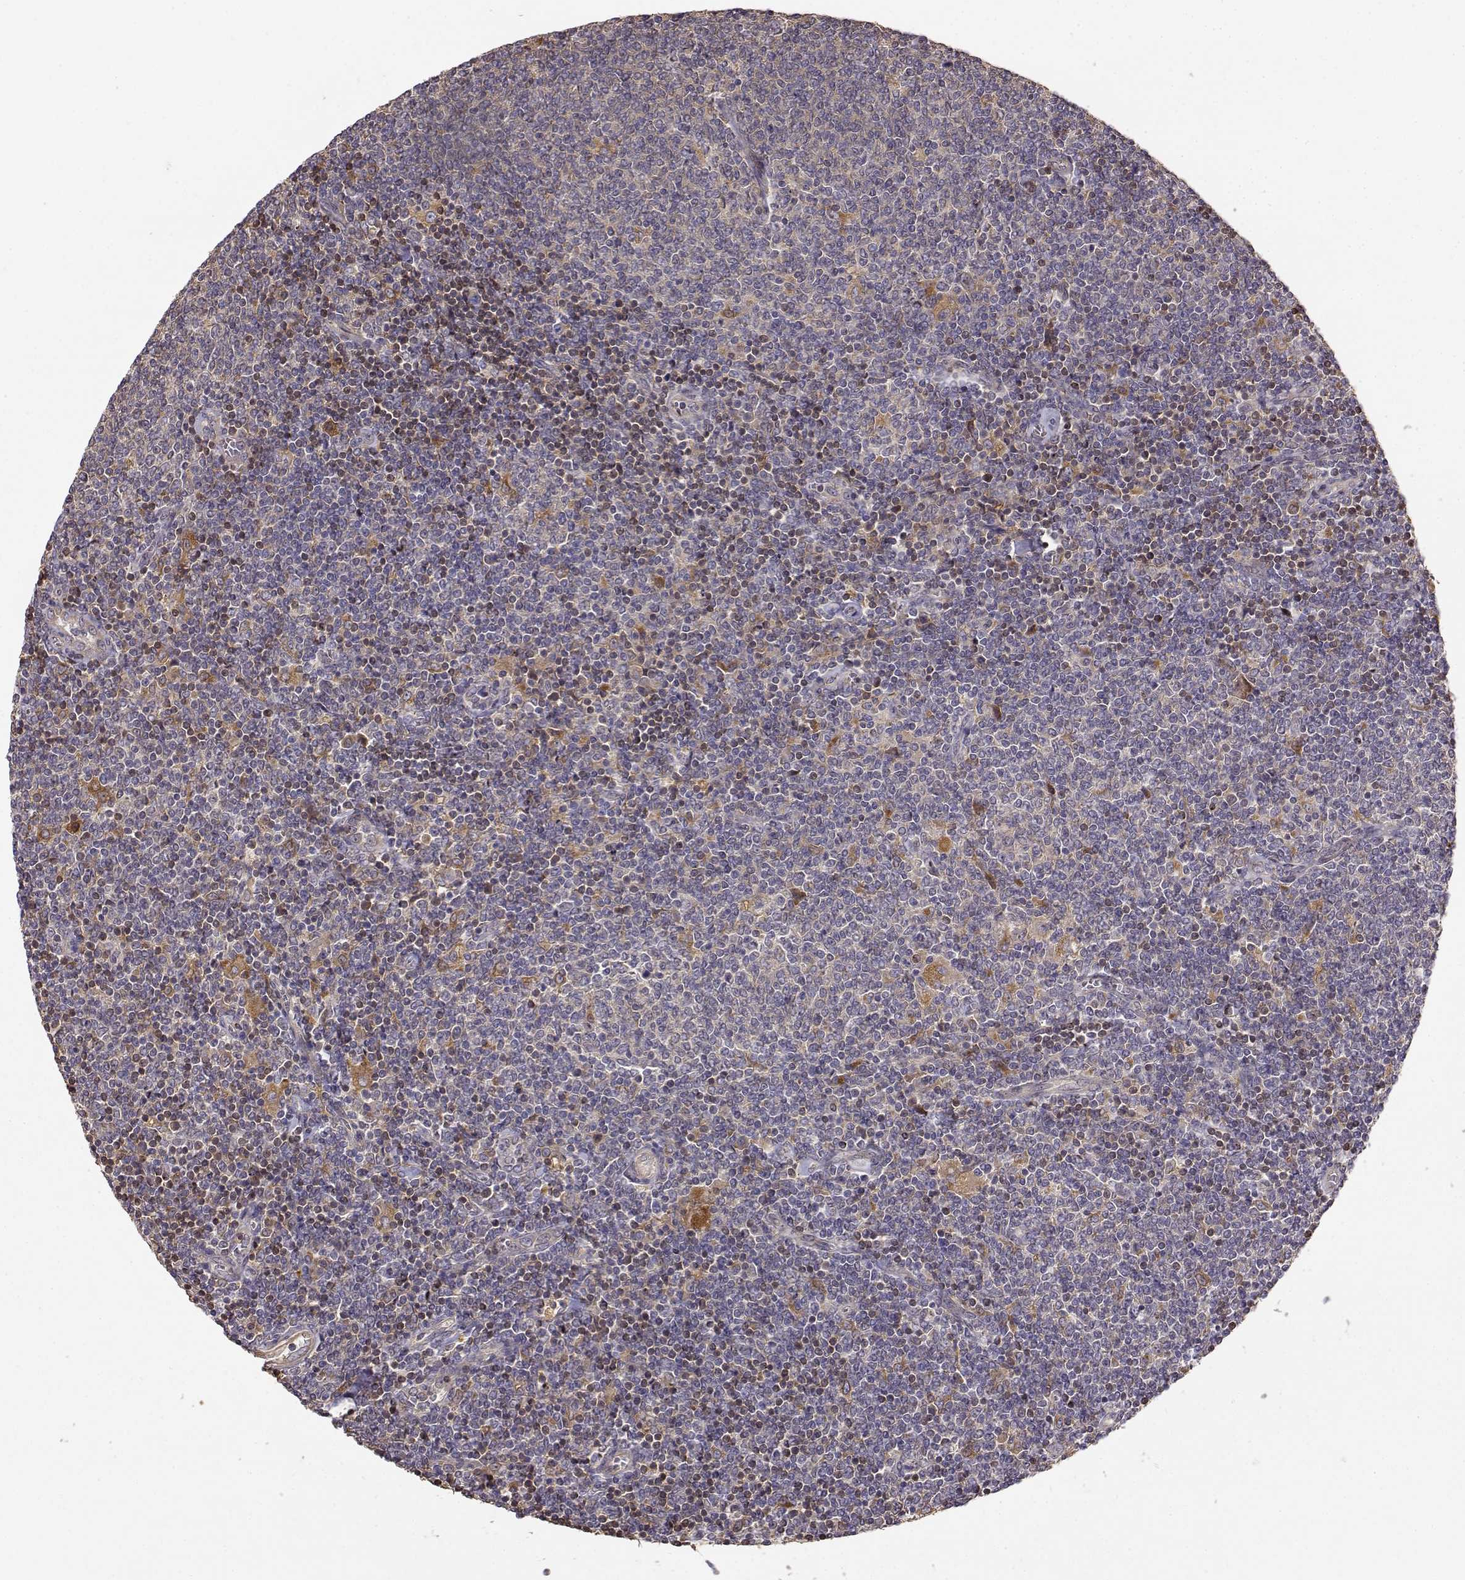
{"staining": {"intensity": "negative", "quantity": "none", "location": "none"}, "tissue": "lymphoma", "cell_type": "Tumor cells", "image_type": "cancer", "snomed": [{"axis": "morphology", "description": "Malignant lymphoma, non-Hodgkin's type, Low grade"}, {"axis": "topography", "description": "Lymph node"}], "caption": "DAB immunohistochemical staining of human lymphoma demonstrates no significant expression in tumor cells.", "gene": "CRIM1", "patient": {"sex": "male", "age": 52}}